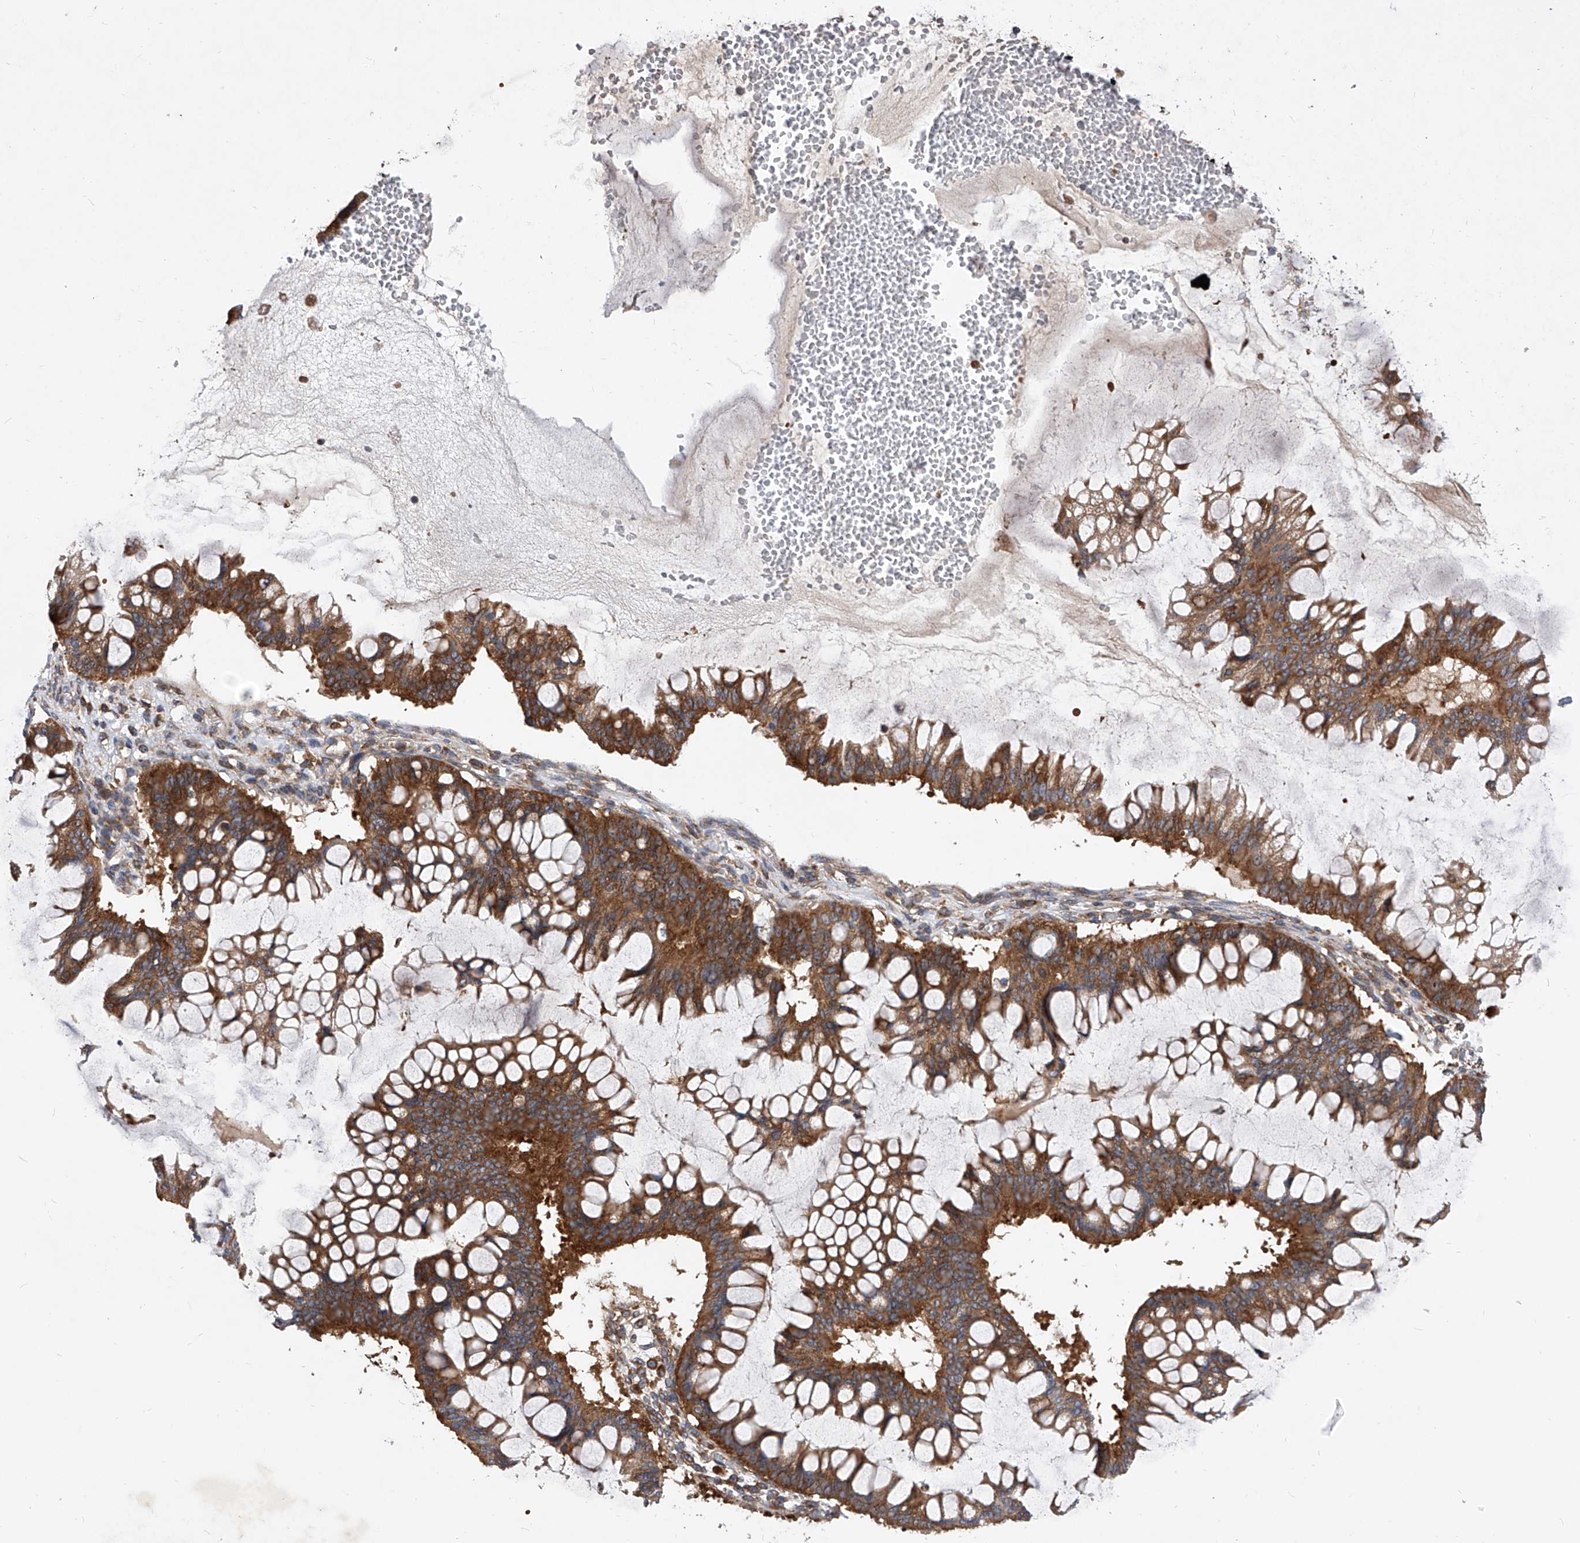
{"staining": {"intensity": "strong", "quantity": ">75%", "location": "cytoplasmic/membranous"}, "tissue": "ovarian cancer", "cell_type": "Tumor cells", "image_type": "cancer", "snomed": [{"axis": "morphology", "description": "Cystadenocarcinoma, mucinous, NOS"}, {"axis": "topography", "description": "Ovary"}], "caption": "A brown stain labels strong cytoplasmic/membranous expression of a protein in ovarian cancer tumor cells. (IHC, brightfield microscopy, high magnification).", "gene": "CFAP410", "patient": {"sex": "female", "age": 73}}